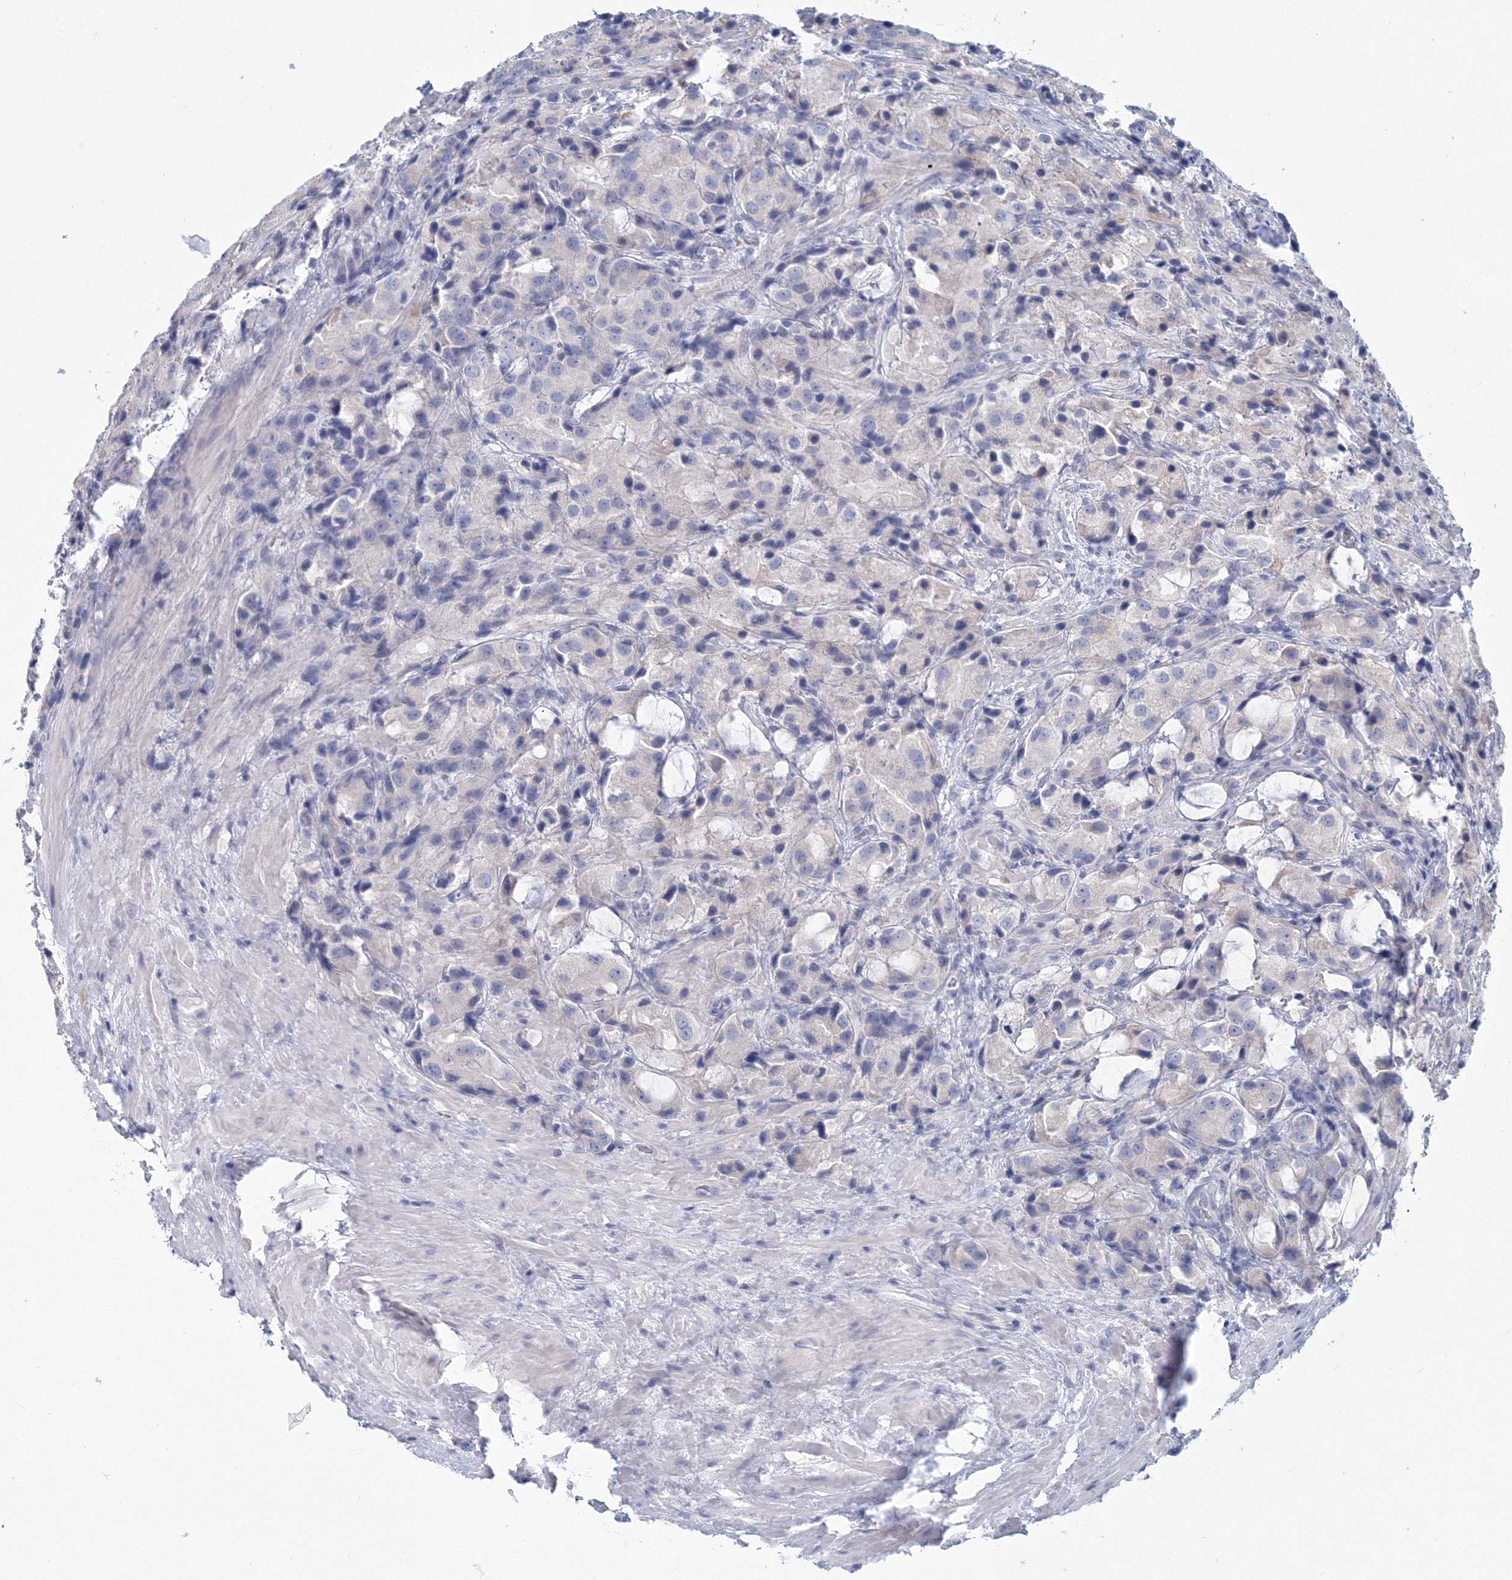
{"staining": {"intensity": "negative", "quantity": "none", "location": "none"}, "tissue": "prostate cancer", "cell_type": "Tumor cells", "image_type": "cancer", "snomed": [{"axis": "morphology", "description": "Adenocarcinoma, High grade"}, {"axis": "topography", "description": "Prostate"}], "caption": "Tumor cells are negative for protein expression in human prostate cancer.", "gene": "VSIG1", "patient": {"sex": "male", "age": 70}}